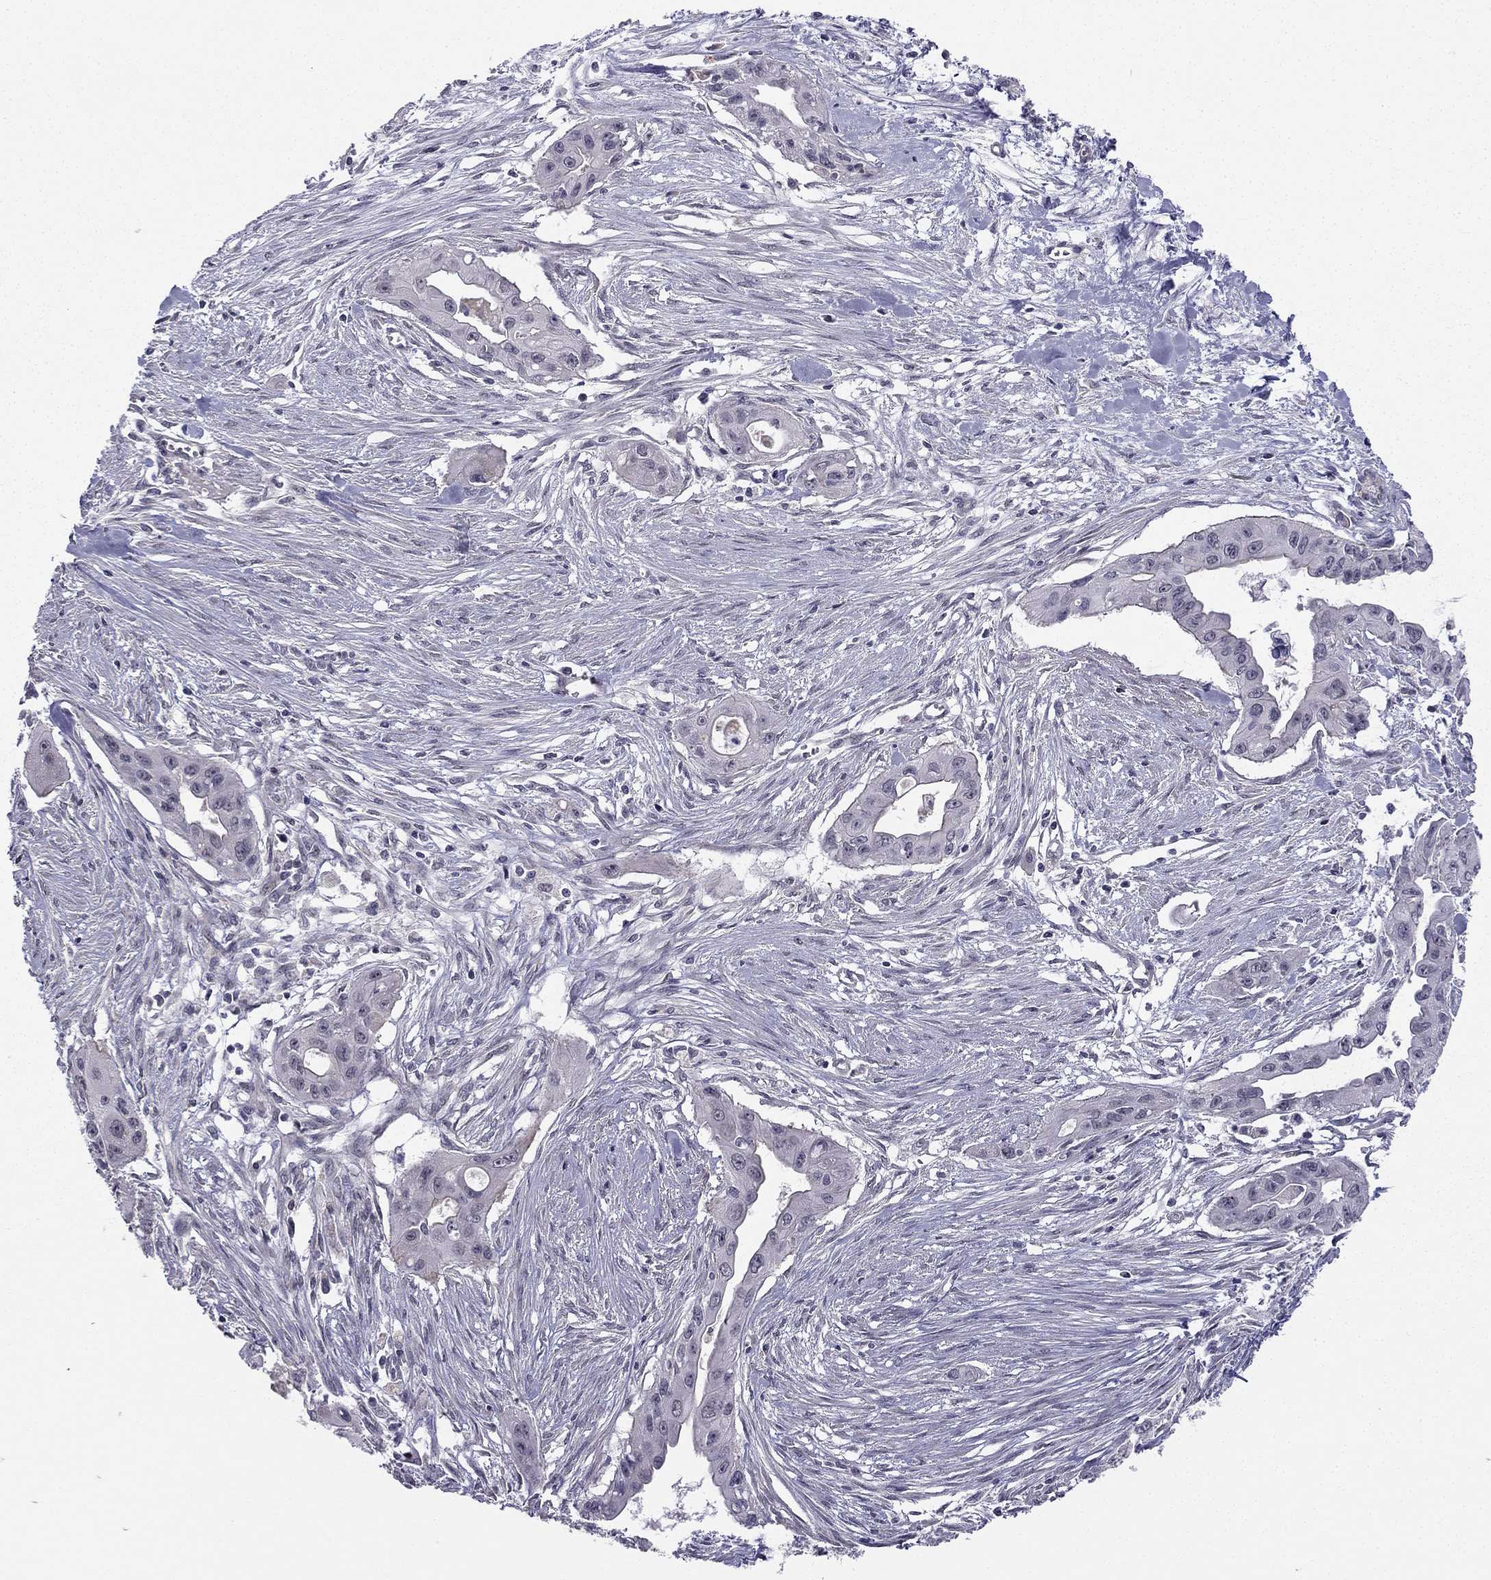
{"staining": {"intensity": "negative", "quantity": "none", "location": "none"}, "tissue": "pancreatic cancer", "cell_type": "Tumor cells", "image_type": "cancer", "snomed": [{"axis": "morphology", "description": "Adenocarcinoma, NOS"}, {"axis": "topography", "description": "Pancreas"}], "caption": "This is an IHC image of human pancreatic adenocarcinoma. There is no staining in tumor cells.", "gene": "CHST8", "patient": {"sex": "male", "age": 60}}